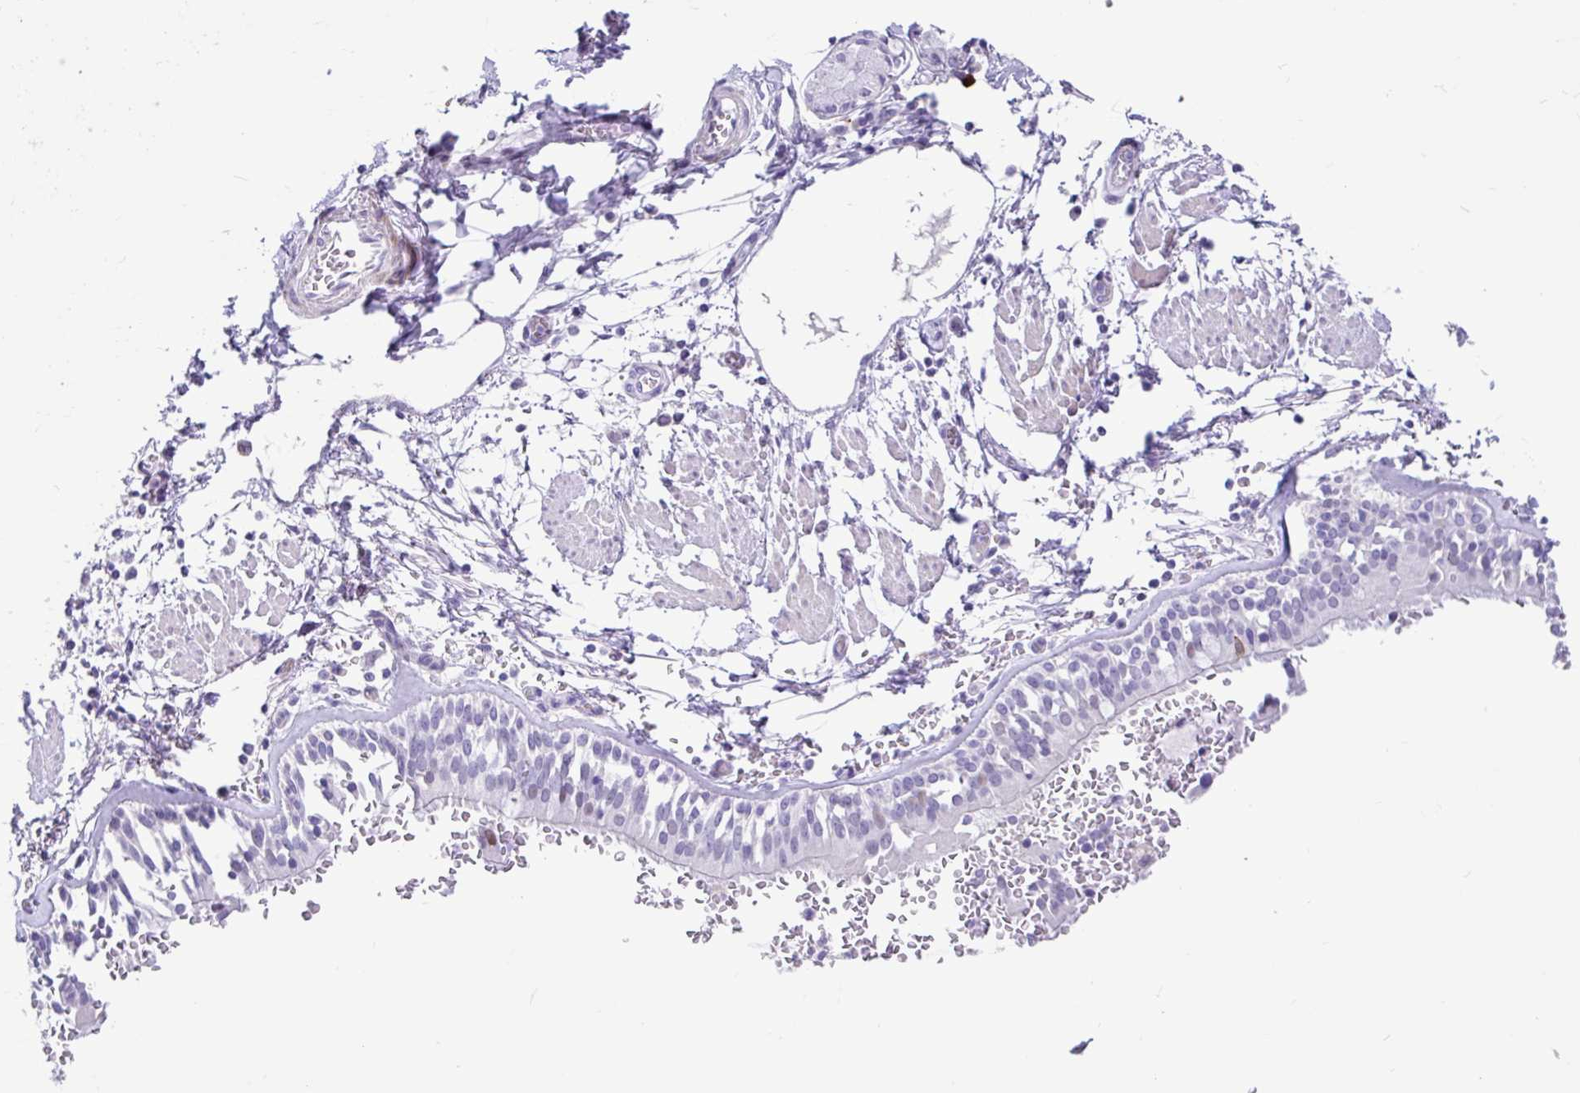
{"staining": {"intensity": "negative", "quantity": "none", "location": "none"}, "tissue": "adipose tissue", "cell_type": "Adipocytes", "image_type": "normal", "snomed": [{"axis": "morphology", "description": "Normal tissue, NOS"}, {"axis": "morphology", "description": "Degeneration, NOS"}, {"axis": "topography", "description": "Cartilage tissue"}, {"axis": "topography", "description": "Lung"}], "caption": "Protein analysis of benign adipose tissue exhibits no significant expression in adipocytes.", "gene": "NHLH2", "patient": {"sex": "female", "age": 61}}